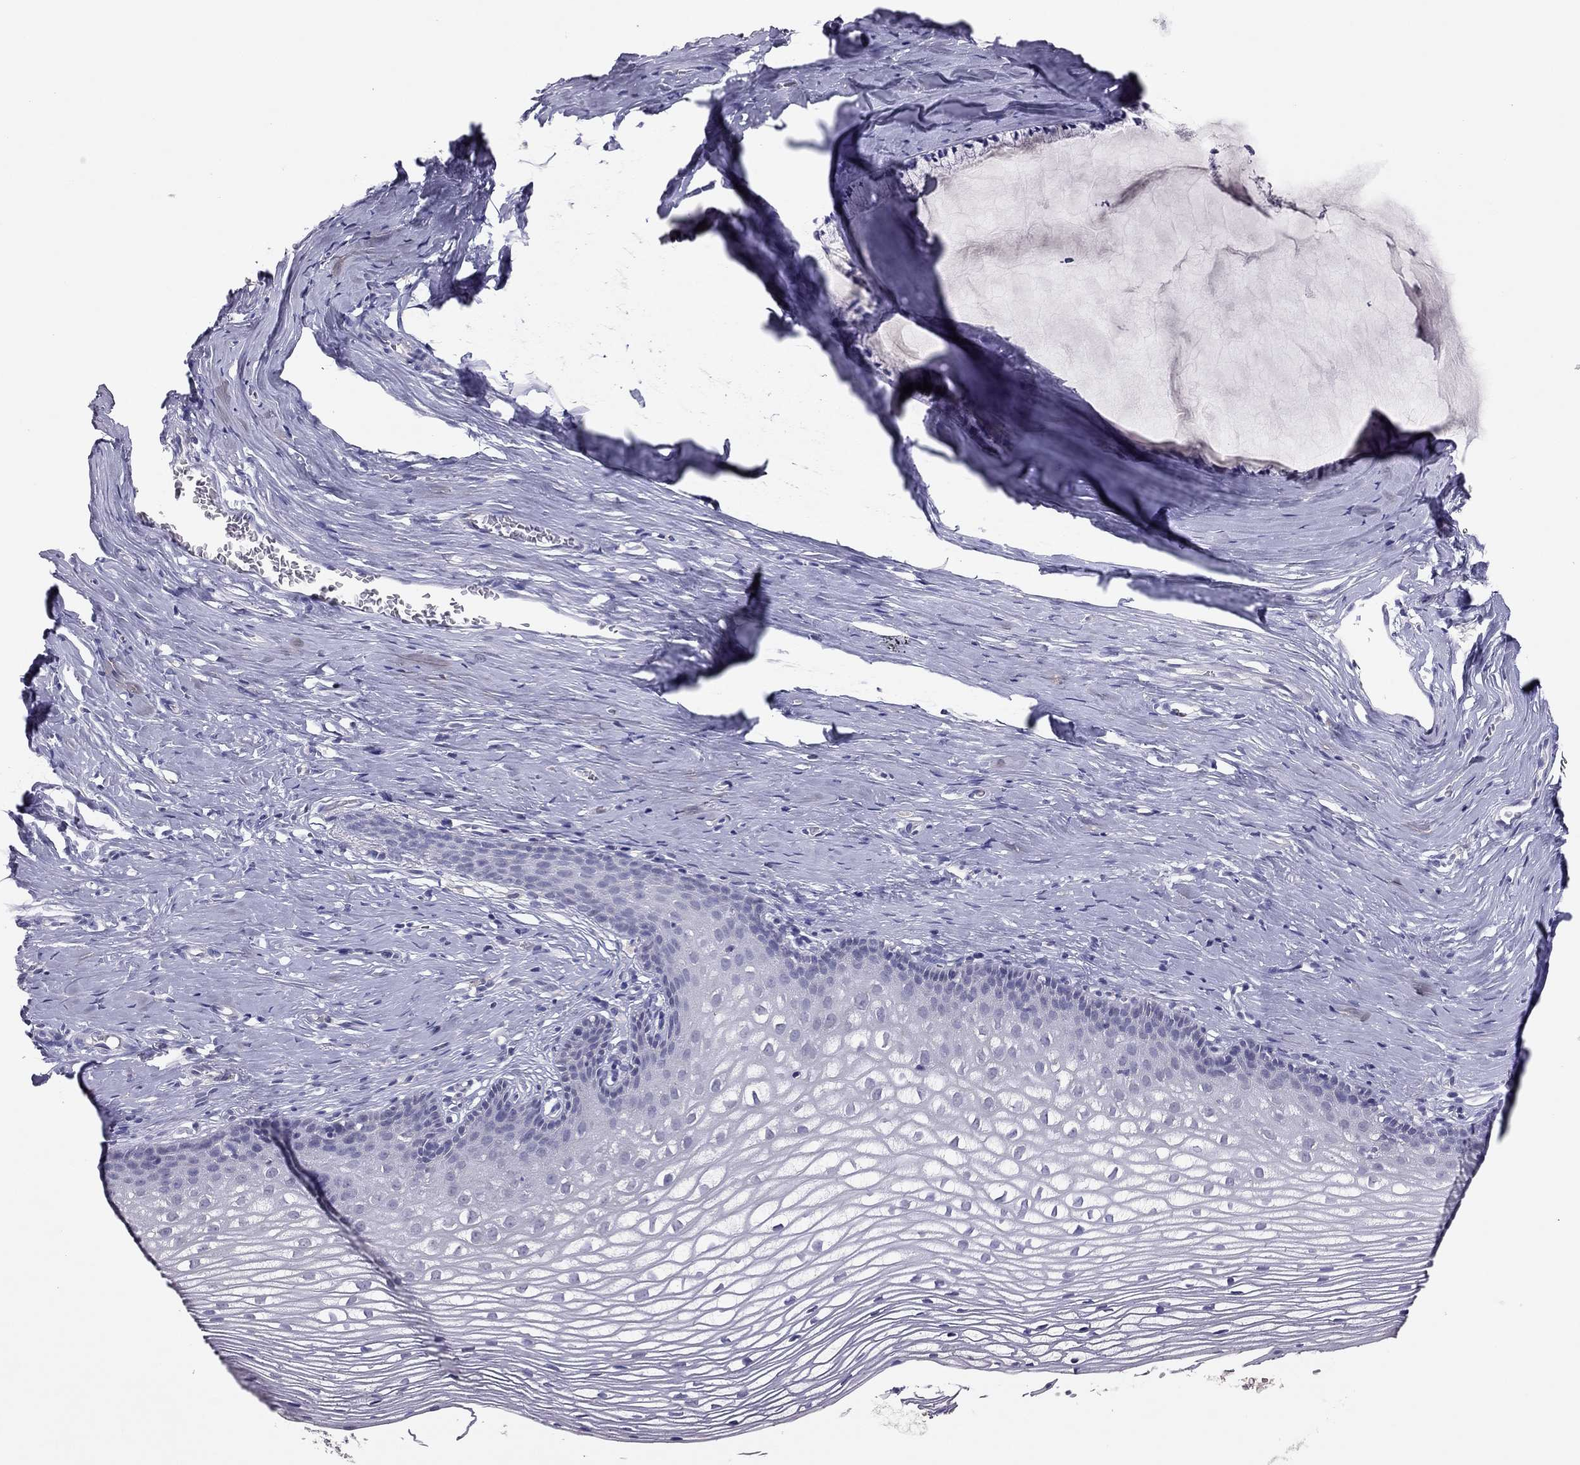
{"staining": {"intensity": "negative", "quantity": "none", "location": "none"}, "tissue": "cervix", "cell_type": "Glandular cells", "image_type": "normal", "snomed": [{"axis": "morphology", "description": "Normal tissue, NOS"}, {"axis": "topography", "description": "Cervix"}], "caption": "Cervix was stained to show a protein in brown. There is no significant staining in glandular cells.", "gene": "ADORA2A", "patient": {"sex": "female", "age": 40}}